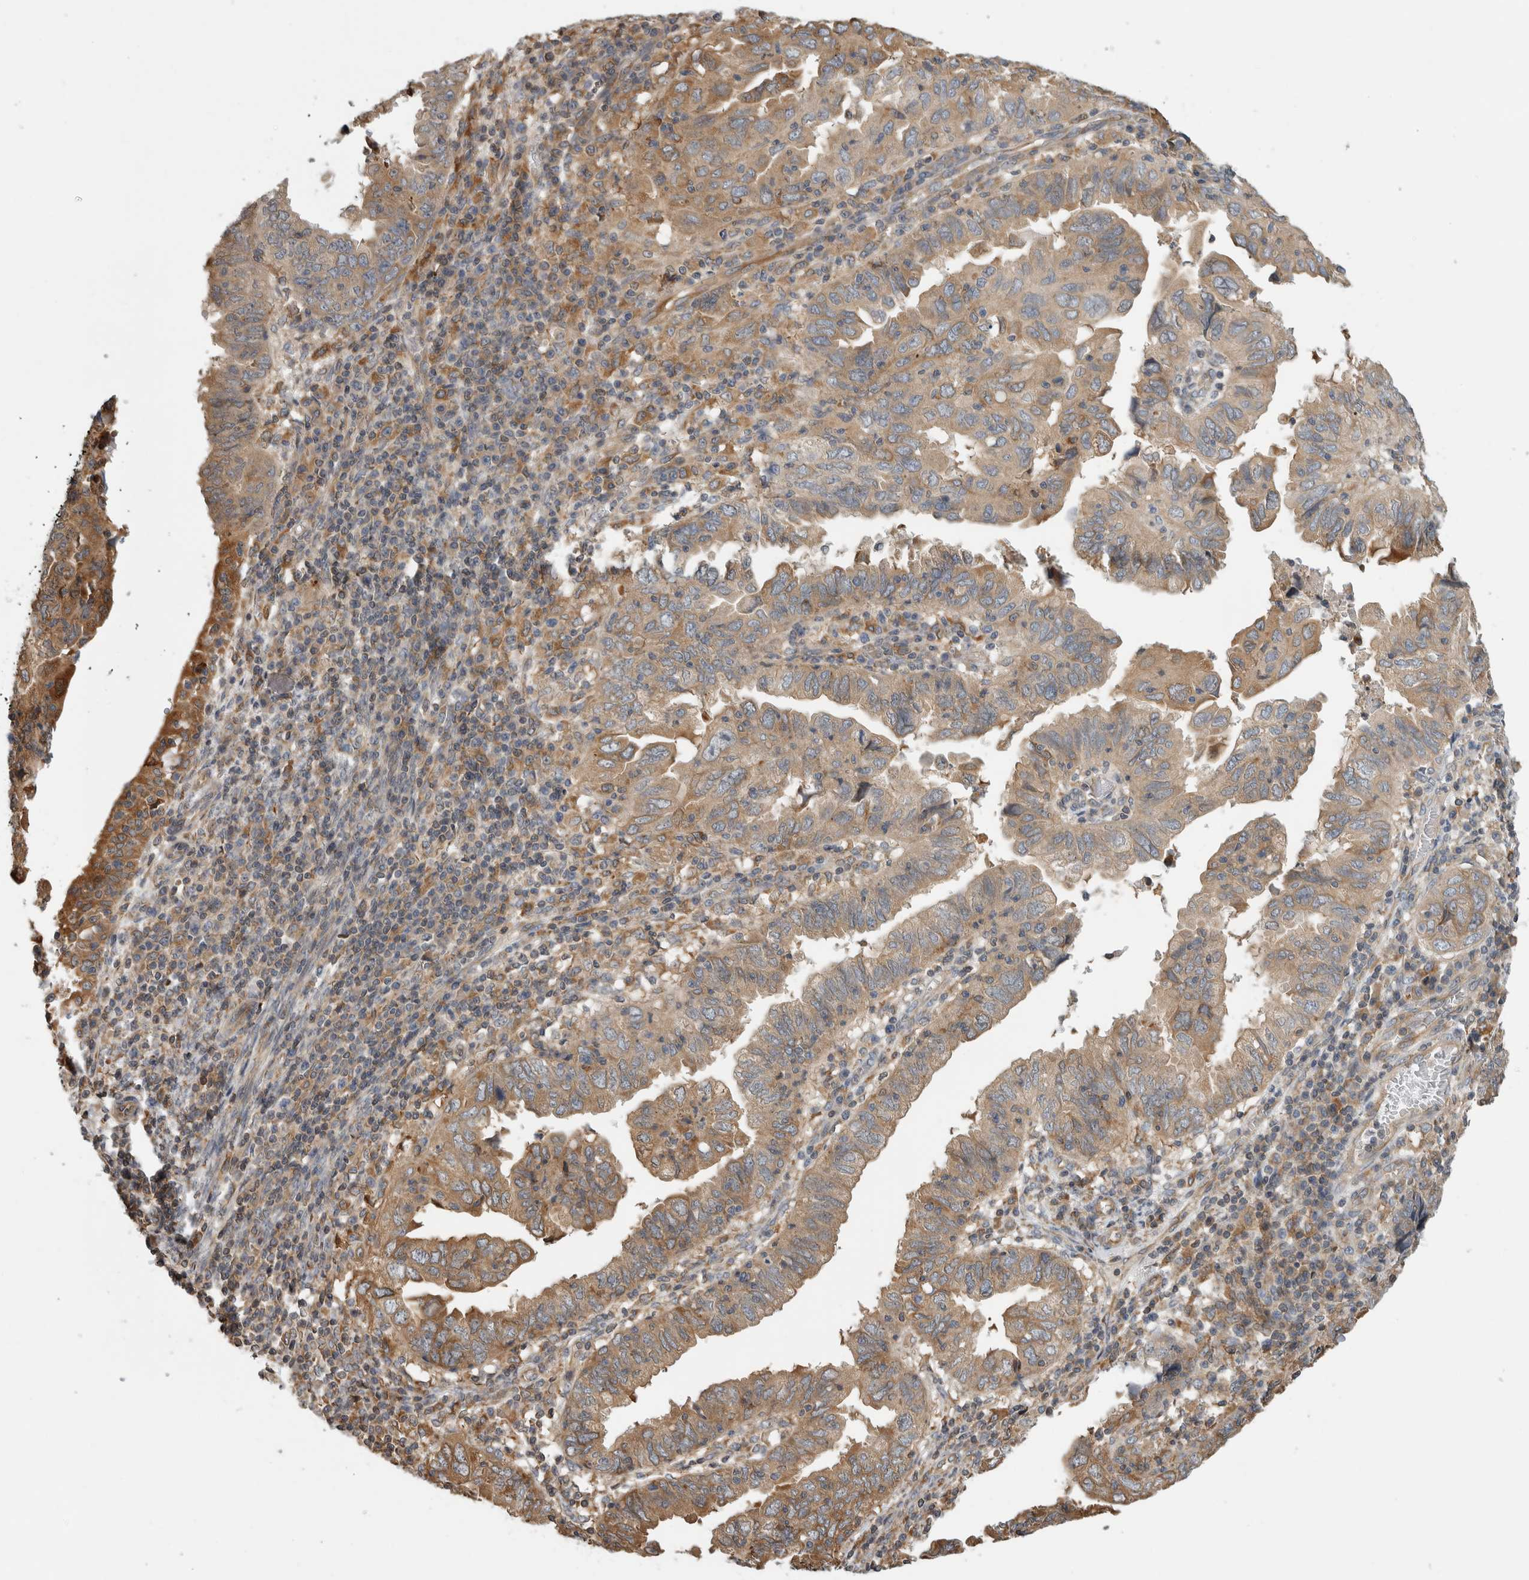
{"staining": {"intensity": "moderate", "quantity": ">75%", "location": "cytoplasmic/membranous"}, "tissue": "endometrial cancer", "cell_type": "Tumor cells", "image_type": "cancer", "snomed": [{"axis": "morphology", "description": "Adenocarcinoma, NOS"}, {"axis": "topography", "description": "Uterus"}], "caption": "Protein expression analysis of human endometrial cancer (adenocarcinoma) reveals moderate cytoplasmic/membranous staining in about >75% of tumor cells.", "gene": "PARP6", "patient": {"sex": "female", "age": 77}}